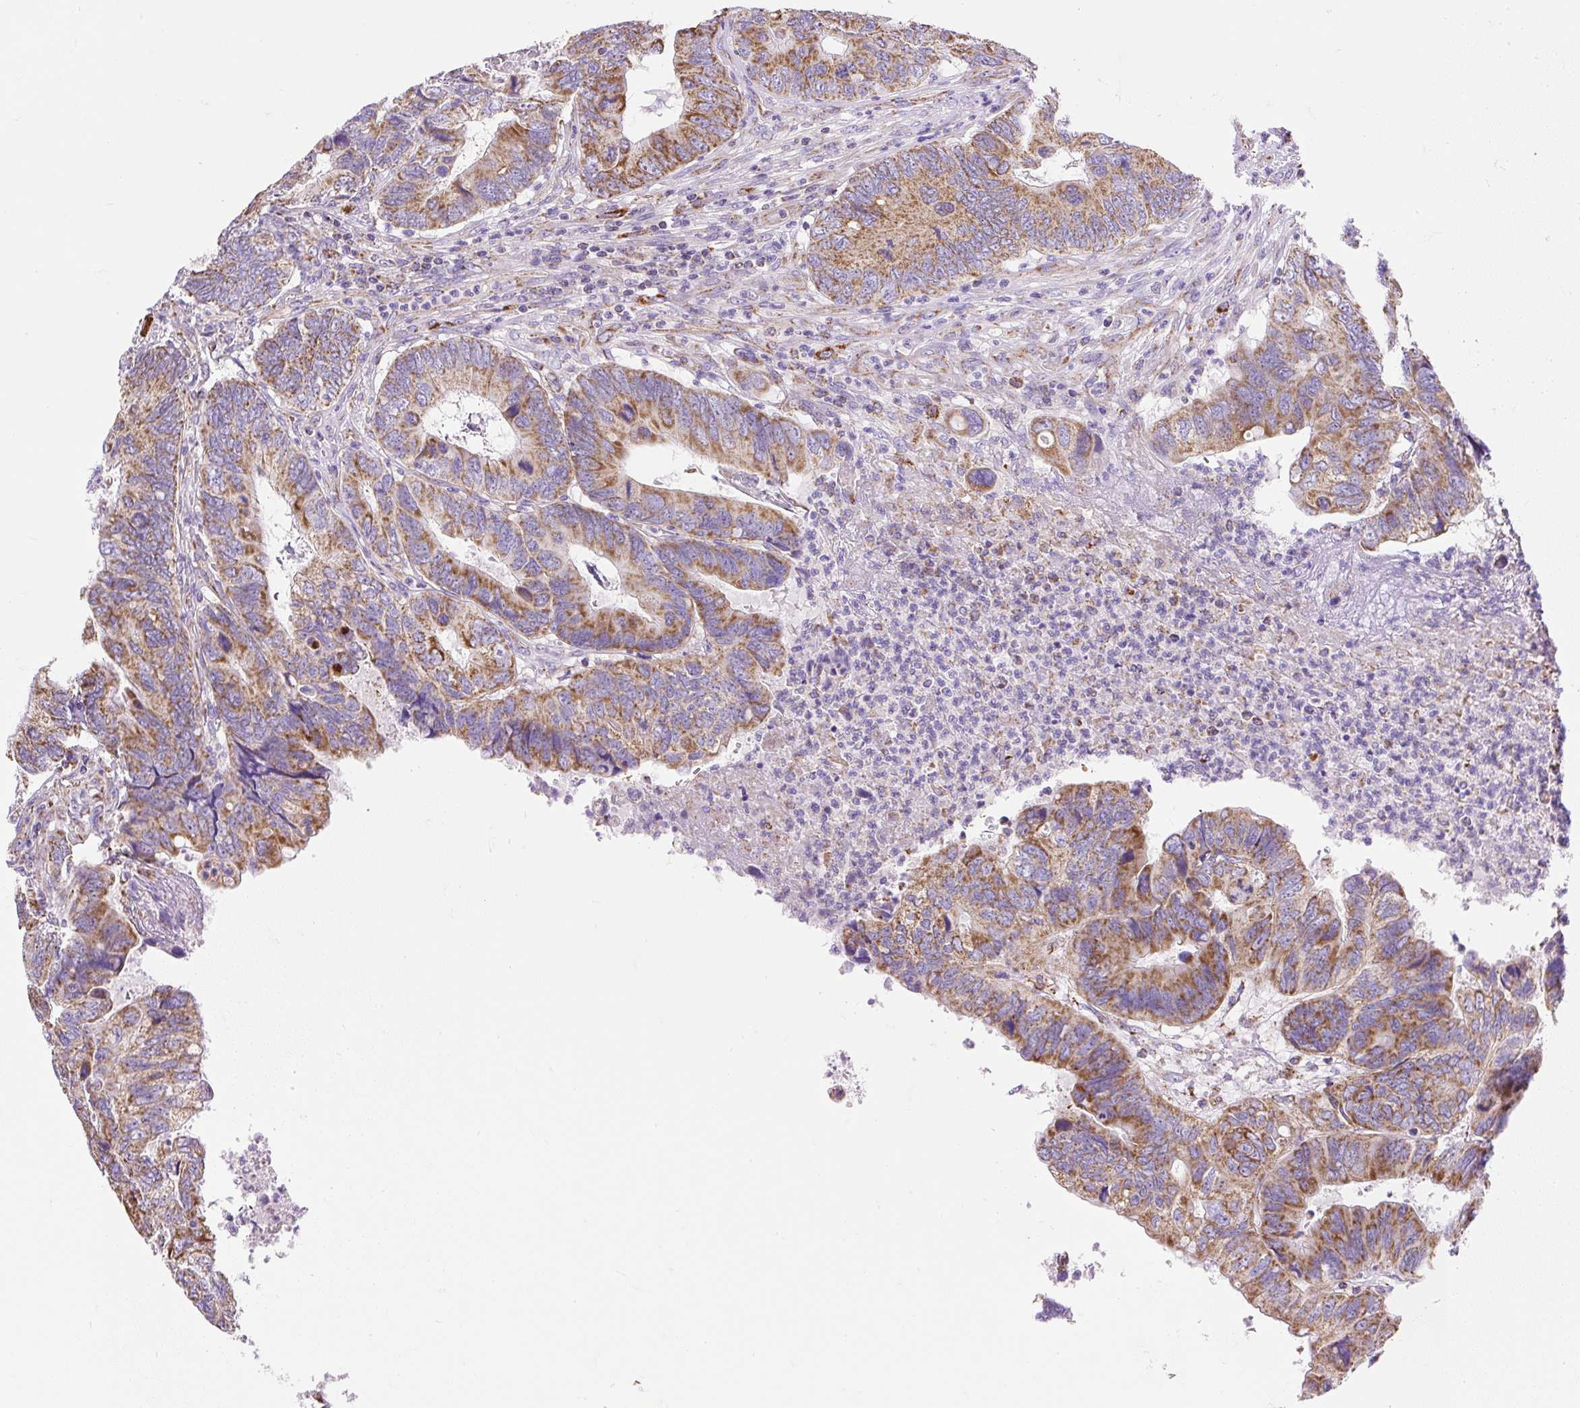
{"staining": {"intensity": "moderate", "quantity": ">75%", "location": "cytoplasmic/membranous"}, "tissue": "colorectal cancer", "cell_type": "Tumor cells", "image_type": "cancer", "snomed": [{"axis": "morphology", "description": "Adenocarcinoma, NOS"}, {"axis": "topography", "description": "Colon"}], "caption": "High-power microscopy captured an immunohistochemistry micrograph of colorectal adenocarcinoma, revealing moderate cytoplasmic/membranous staining in about >75% of tumor cells. (IHC, brightfield microscopy, high magnification).", "gene": "DAAM2", "patient": {"sex": "female", "age": 67}}